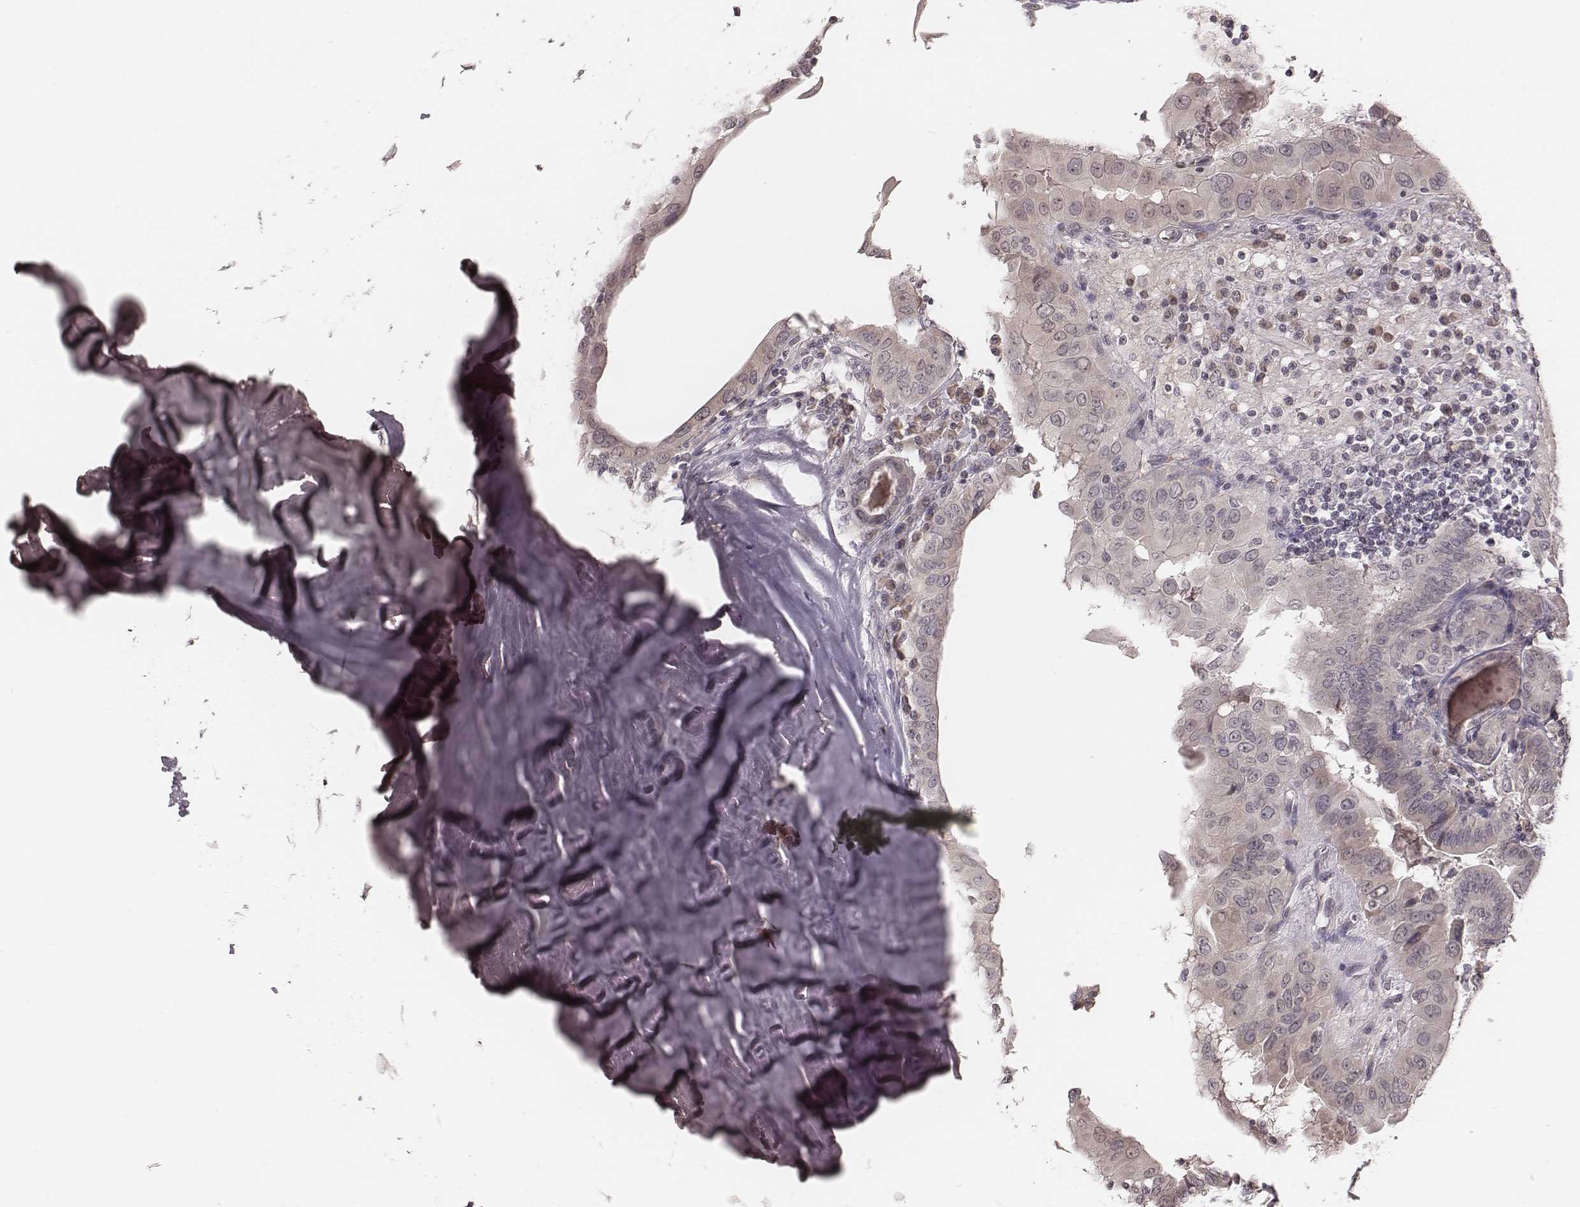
{"staining": {"intensity": "negative", "quantity": "none", "location": "none"}, "tissue": "thyroid cancer", "cell_type": "Tumor cells", "image_type": "cancer", "snomed": [{"axis": "morphology", "description": "Papillary adenocarcinoma, NOS"}, {"axis": "topography", "description": "Thyroid gland"}], "caption": "Tumor cells are negative for brown protein staining in thyroid cancer.", "gene": "IL5", "patient": {"sex": "female", "age": 37}}